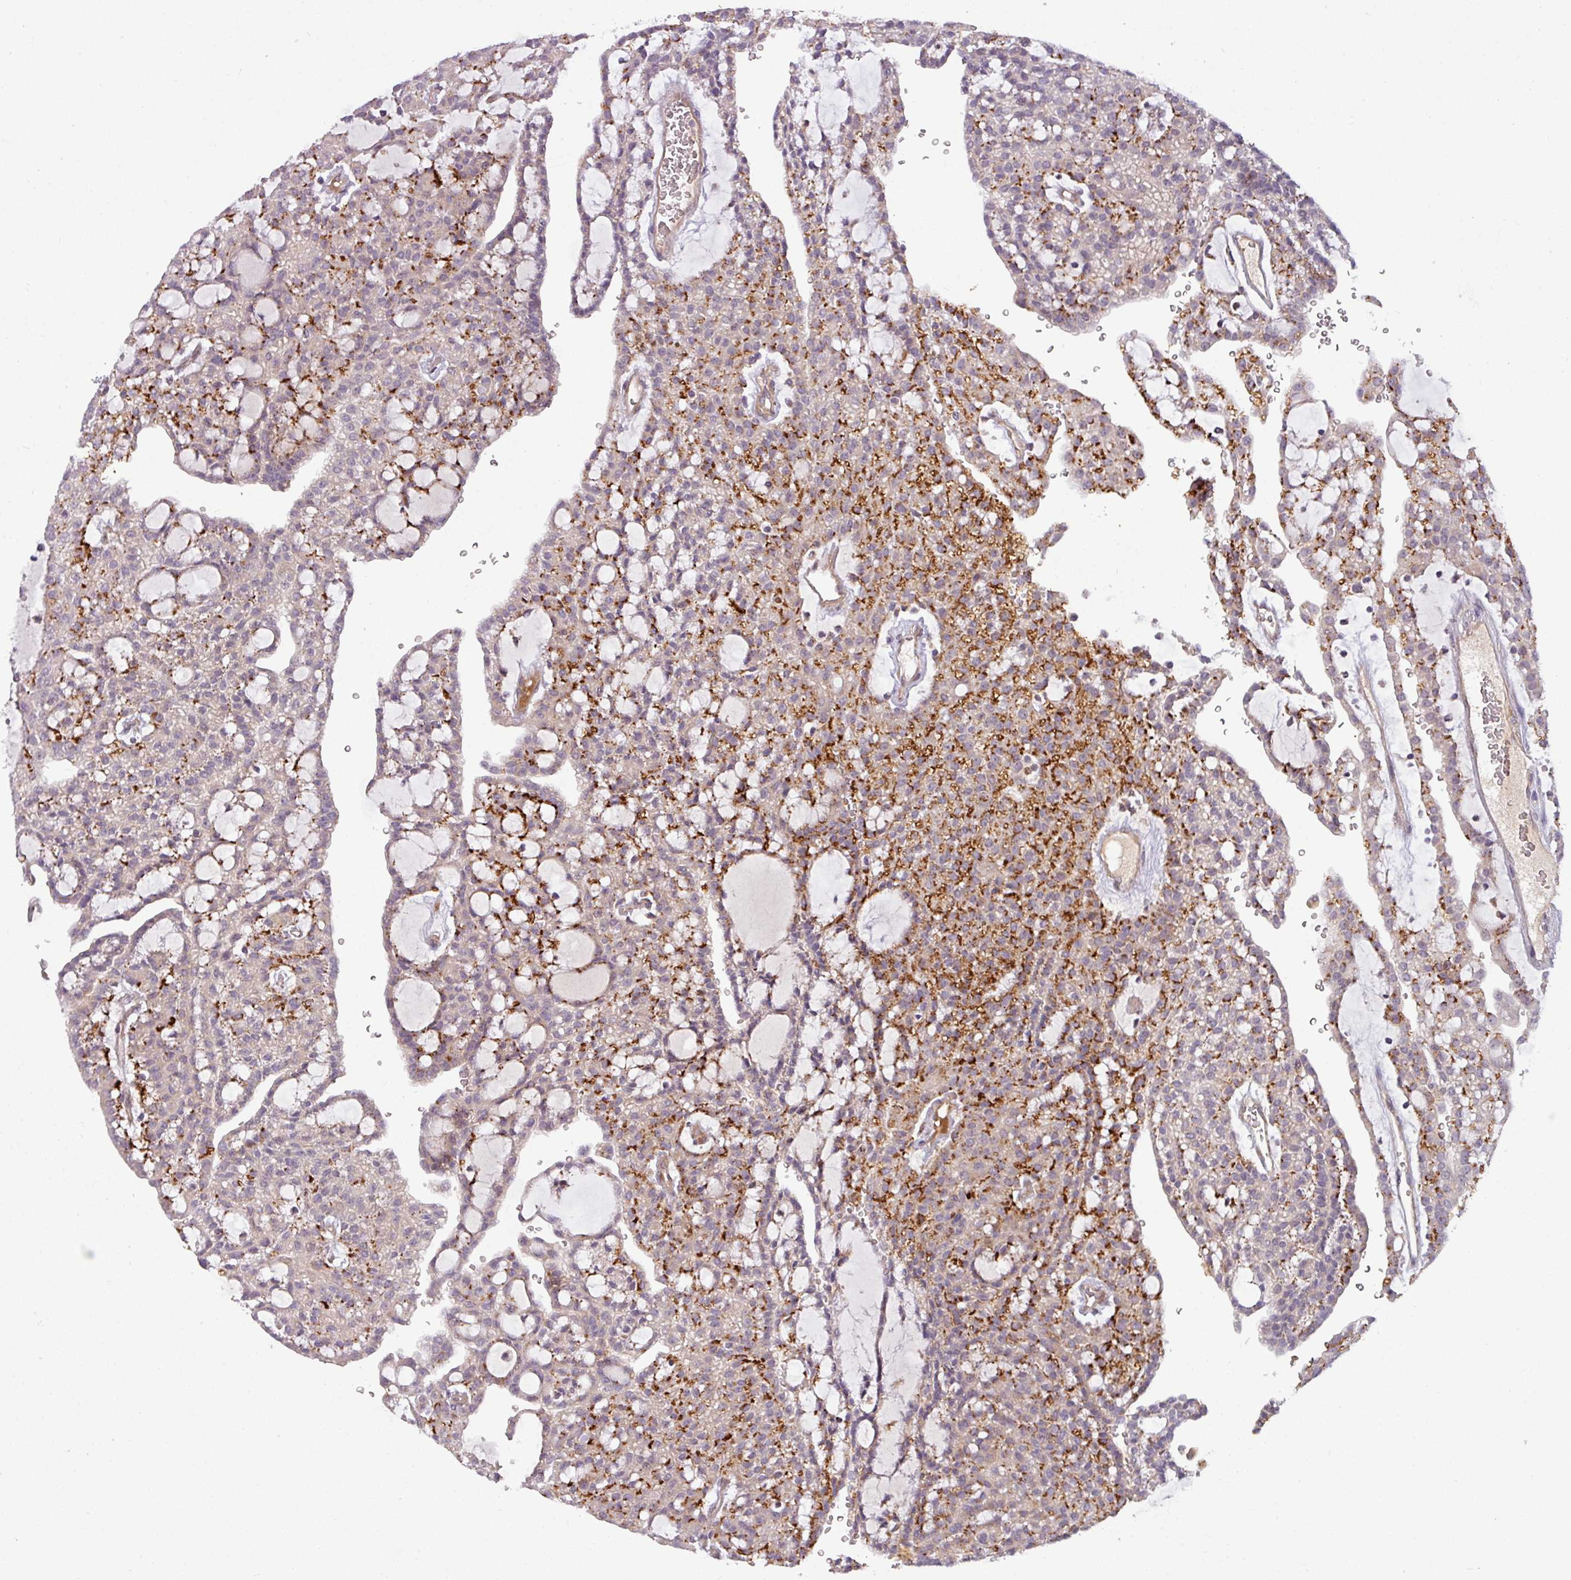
{"staining": {"intensity": "strong", "quantity": "25%-75%", "location": "cytoplasmic/membranous"}, "tissue": "renal cancer", "cell_type": "Tumor cells", "image_type": "cancer", "snomed": [{"axis": "morphology", "description": "Adenocarcinoma, NOS"}, {"axis": "topography", "description": "Kidney"}], "caption": "Protein staining of renal cancer tissue shows strong cytoplasmic/membranous positivity in approximately 25%-75% of tumor cells.", "gene": "ZNF35", "patient": {"sex": "male", "age": 63}}